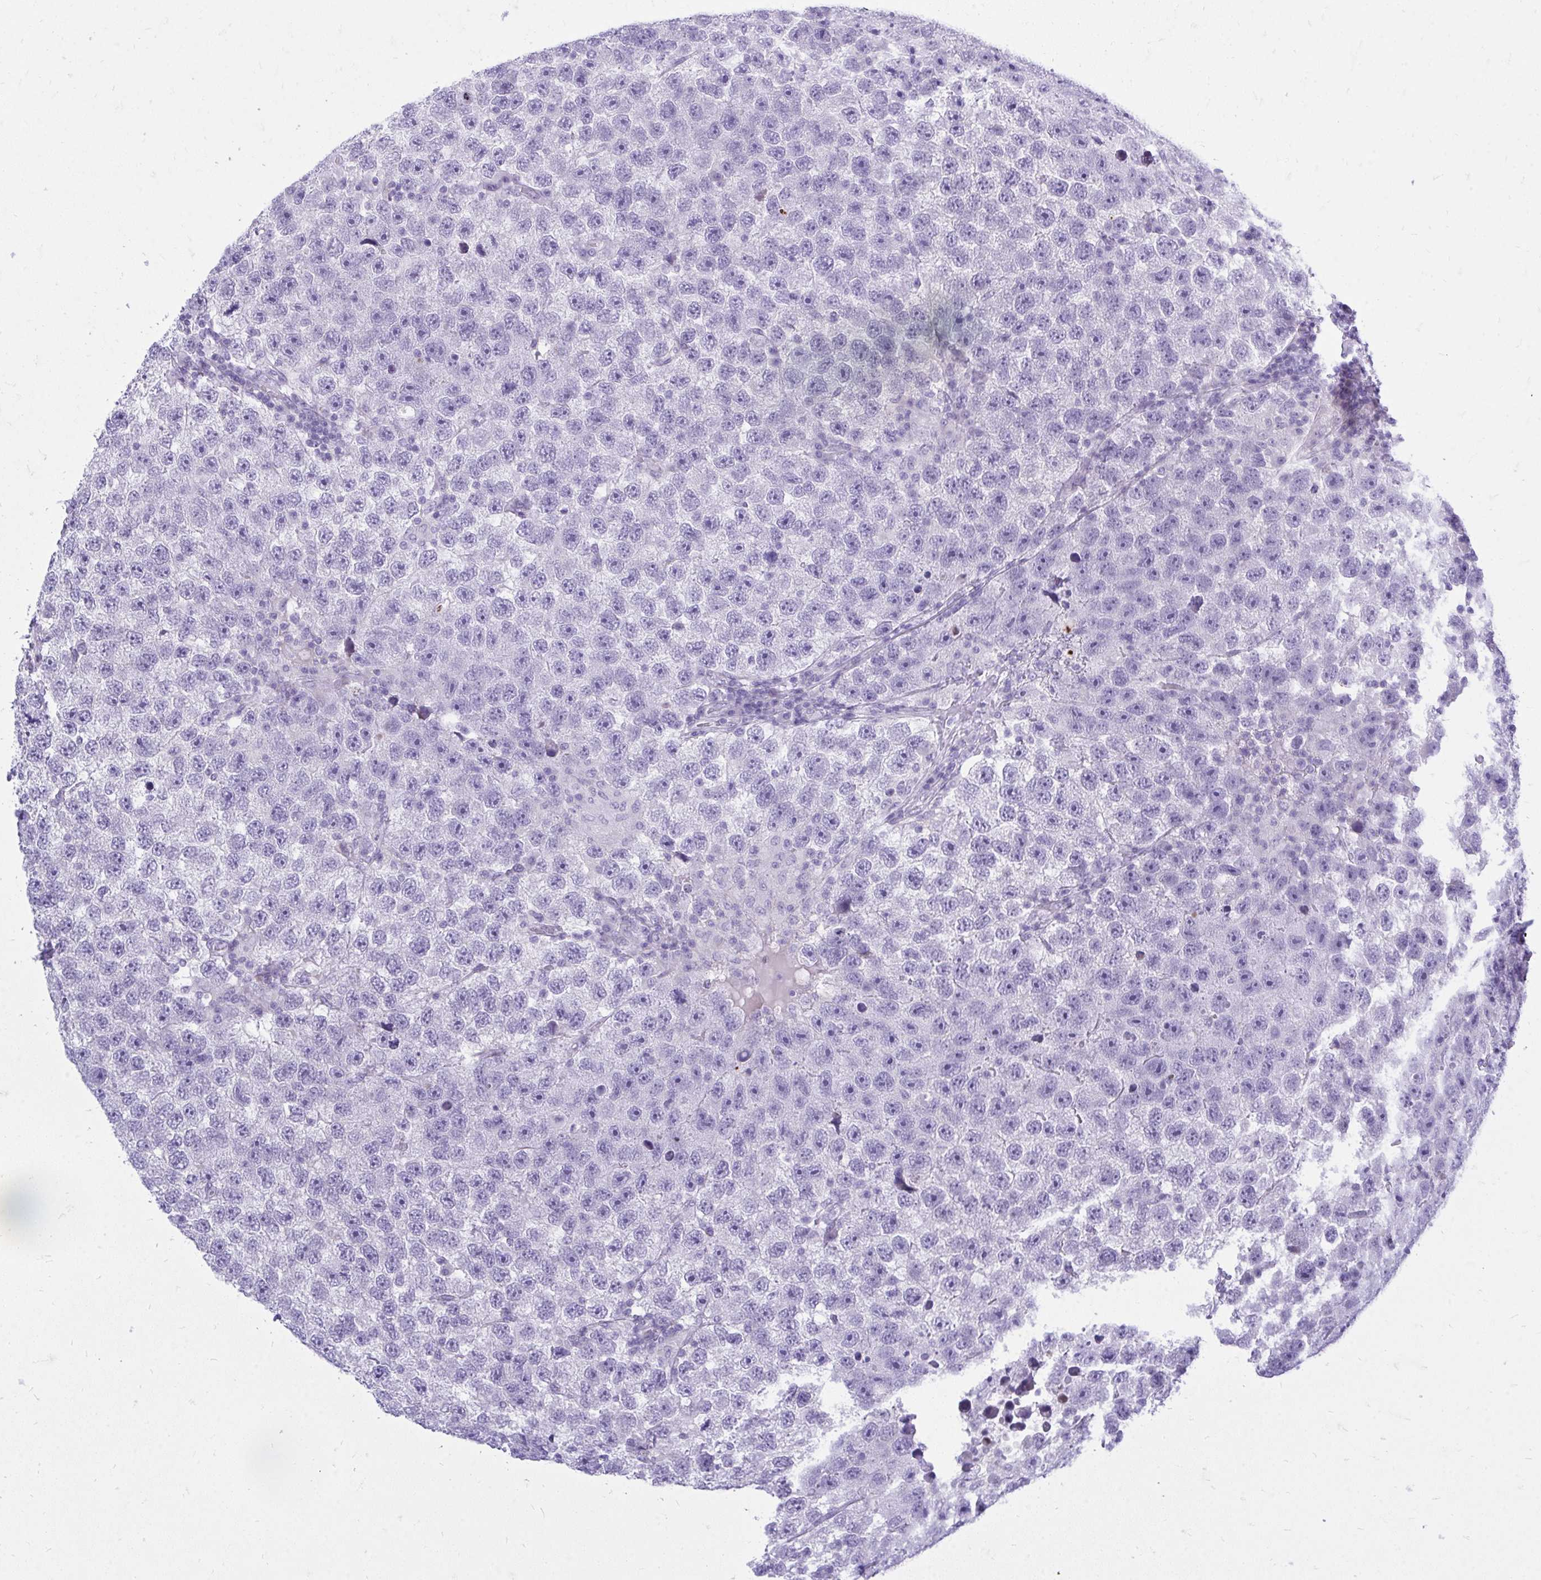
{"staining": {"intensity": "negative", "quantity": "none", "location": "none"}, "tissue": "testis cancer", "cell_type": "Tumor cells", "image_type": "cancer", "snomed": [{"axis": "morphology", "description": "Seminoma, NOS"}, {"axis": "topography", "description": "Testis"}], "caption": "IHC photomicrograph of human testis cancer stained for a protein (brown), which reveals no staining in tumor cells.", "gene": "GABRA1", "patient": {"sex": "male", "age": 26}}